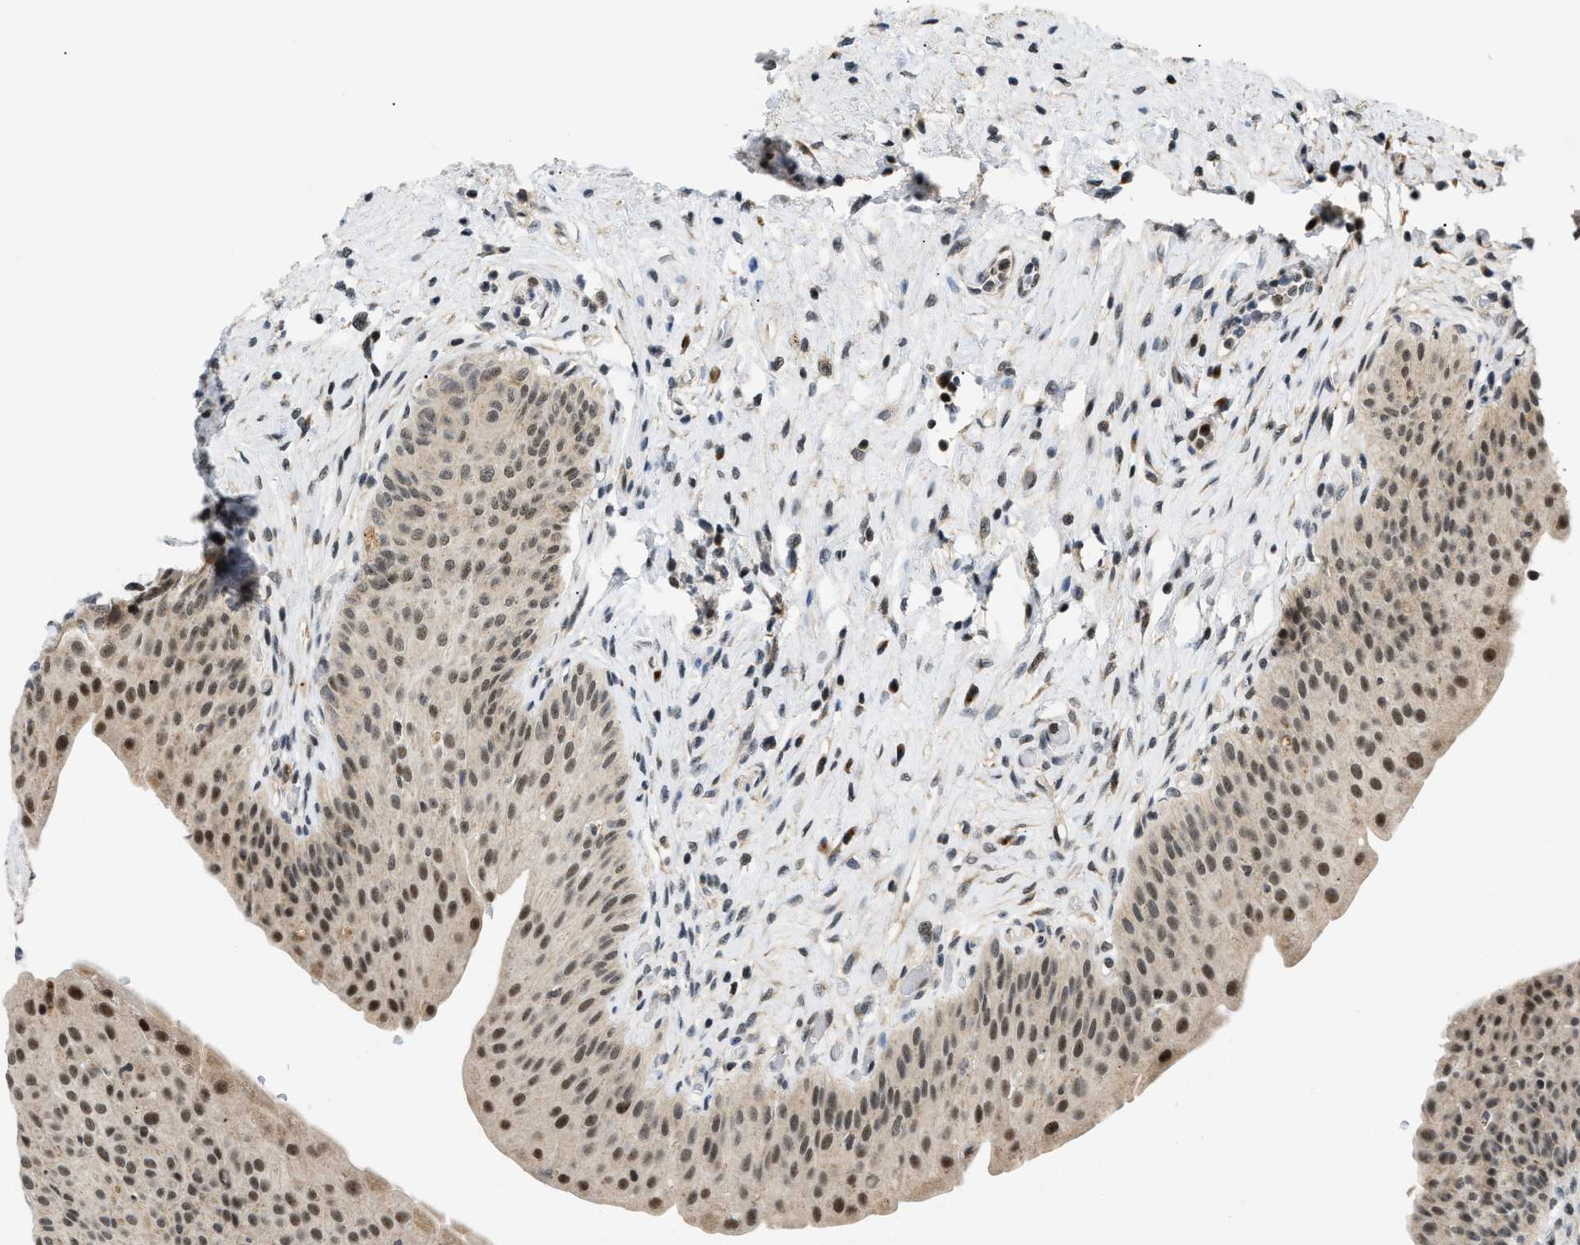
{"staining": {"intensity": "moderate", "quantity": ">75%", "location": "cytoplasmic/membranous,nuclear"}, "tissue": "urinary bladder", "cell_type": "Urothelial cells", "image_type": "normal", "snomed": [{"axis": "morphology", "description": "Normal tissue, NOS"}, {"axis": "topography", "description": "Urinary bladder"}], "caption": "This histopathology image exhibits IHC staining of unremarkable urinary bladder, with medium moderate cytoplasmic/membranous,nuclear expression in approximately >75% of urothelial cells.", "gene": "ZBTB11", "patient": {"sex": "male", "age": 46}}